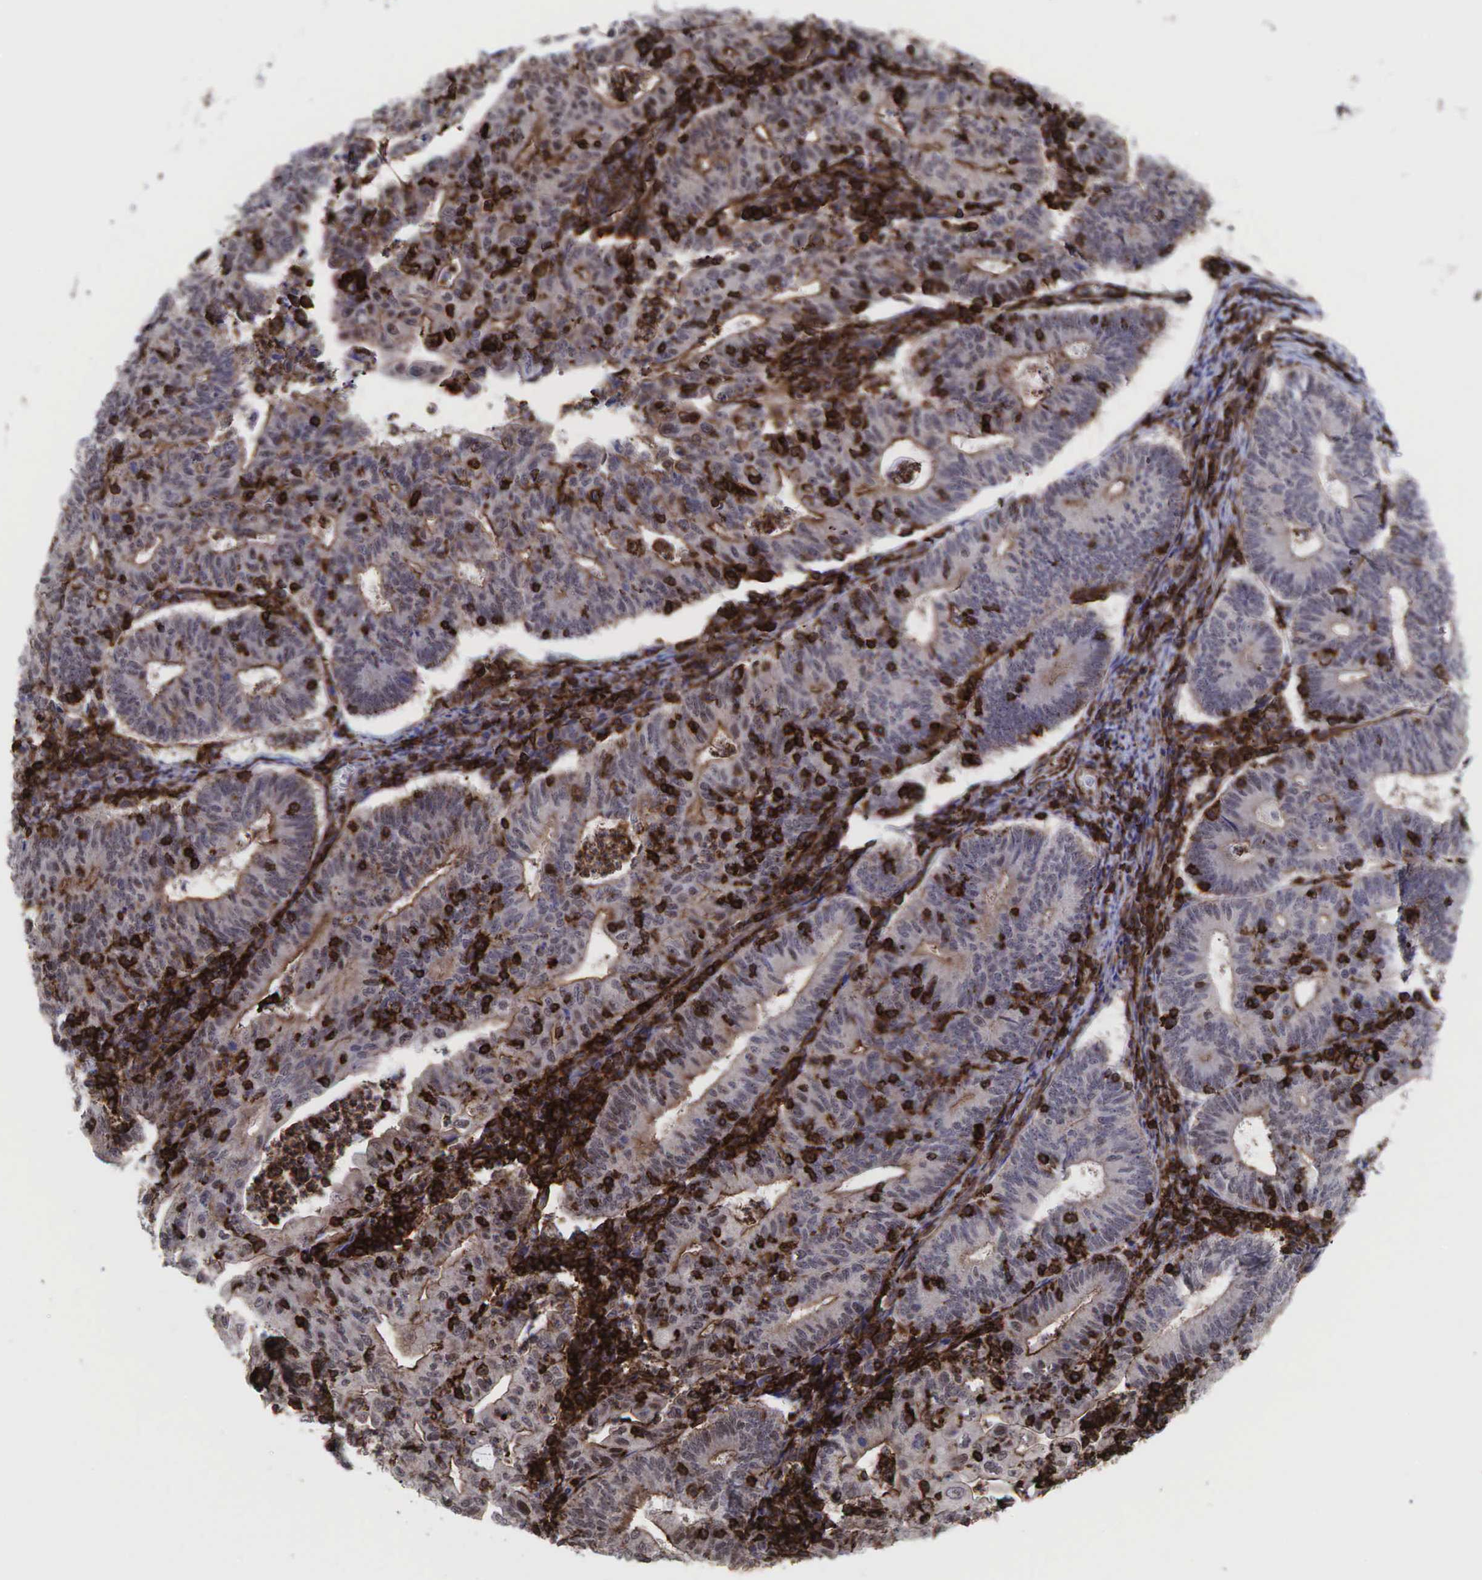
{"staining": {"intensity": "weak", "quantity": ">75%", "location": "cytoplasmic/membranous"}, "tissue": "endometrial cancer", "cell_type": "Tumor cells", "image_type": "cancer", "snomed": [{"axis": "morphology", "description": "Adenocarcinoma, NOS"}, {"axis": "topography", "description": "Endometrium"}], "caption": "This photomicrograph displays immunohistochemistry (IHC) staining of human endometrial adenocarcinoma, with low weak cytoplasmic/membranous positivity in about >75% of tumor cells.", "gene": "GPRASP1", "patient": {"sex": "female", "age": 60}}